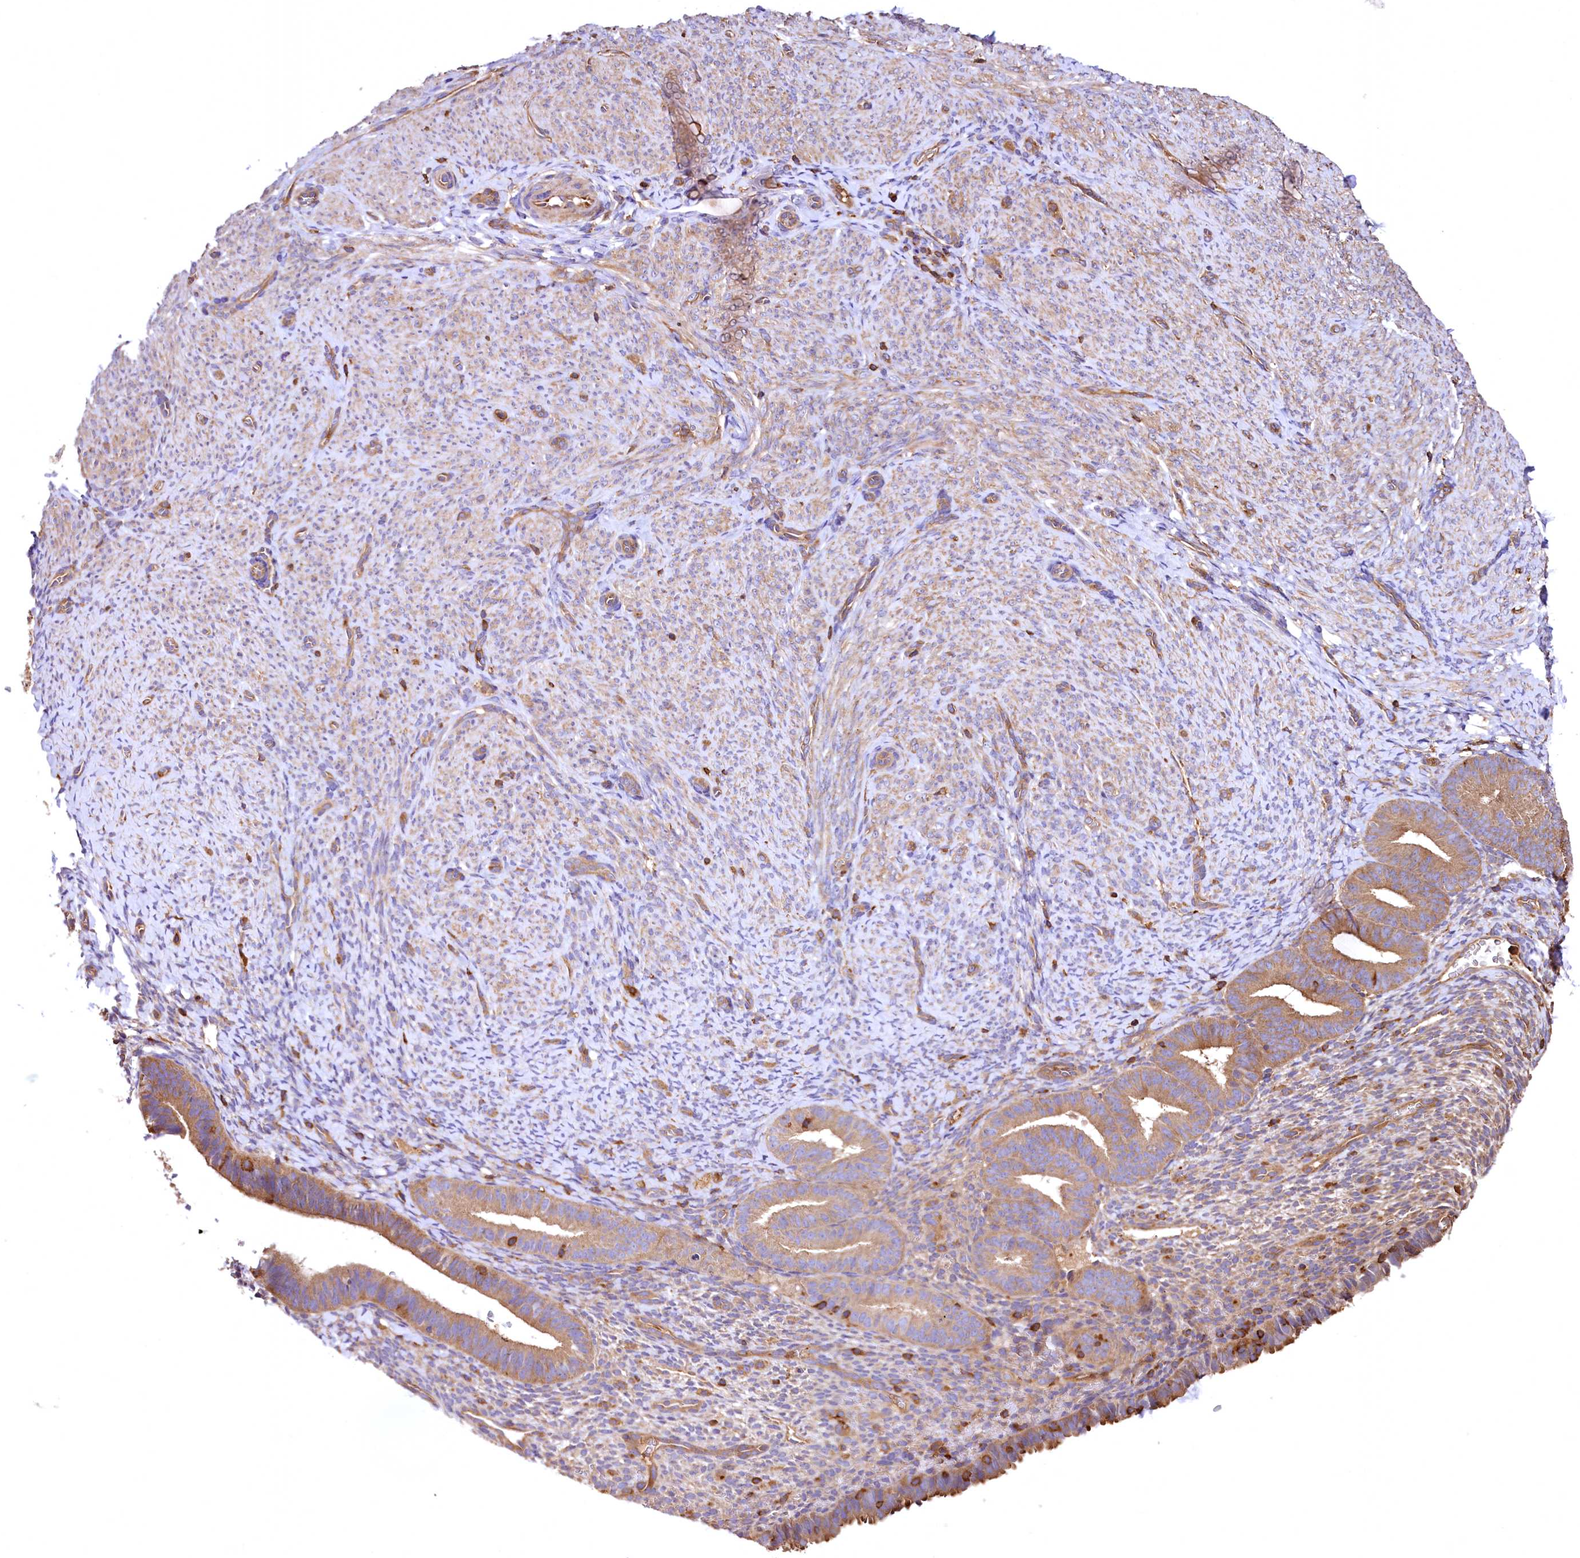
{"staining": {"intensity": "moderate", "quantity": "<25%", "location": "cytoplasmic/membranous"}, "tissue": "endometrium", "cell_type": "Cells in endometrial stroma", "image_type": "normal", "snomed": [{"axis": "morphology", "description": "Normal tissue, NOS"}, {"axis": "topography", "description": "Endometrium"}], "caption": "Immunohistochemistry photomicrograph of normal endometrium stained for a protein (brown), which displays low levels of moderate cytoplasmic/membranous positivity in about <25% of cells in endometrial stroma.", "gene": "RARS2", "patient": {"sex": "female", "age": 65}}